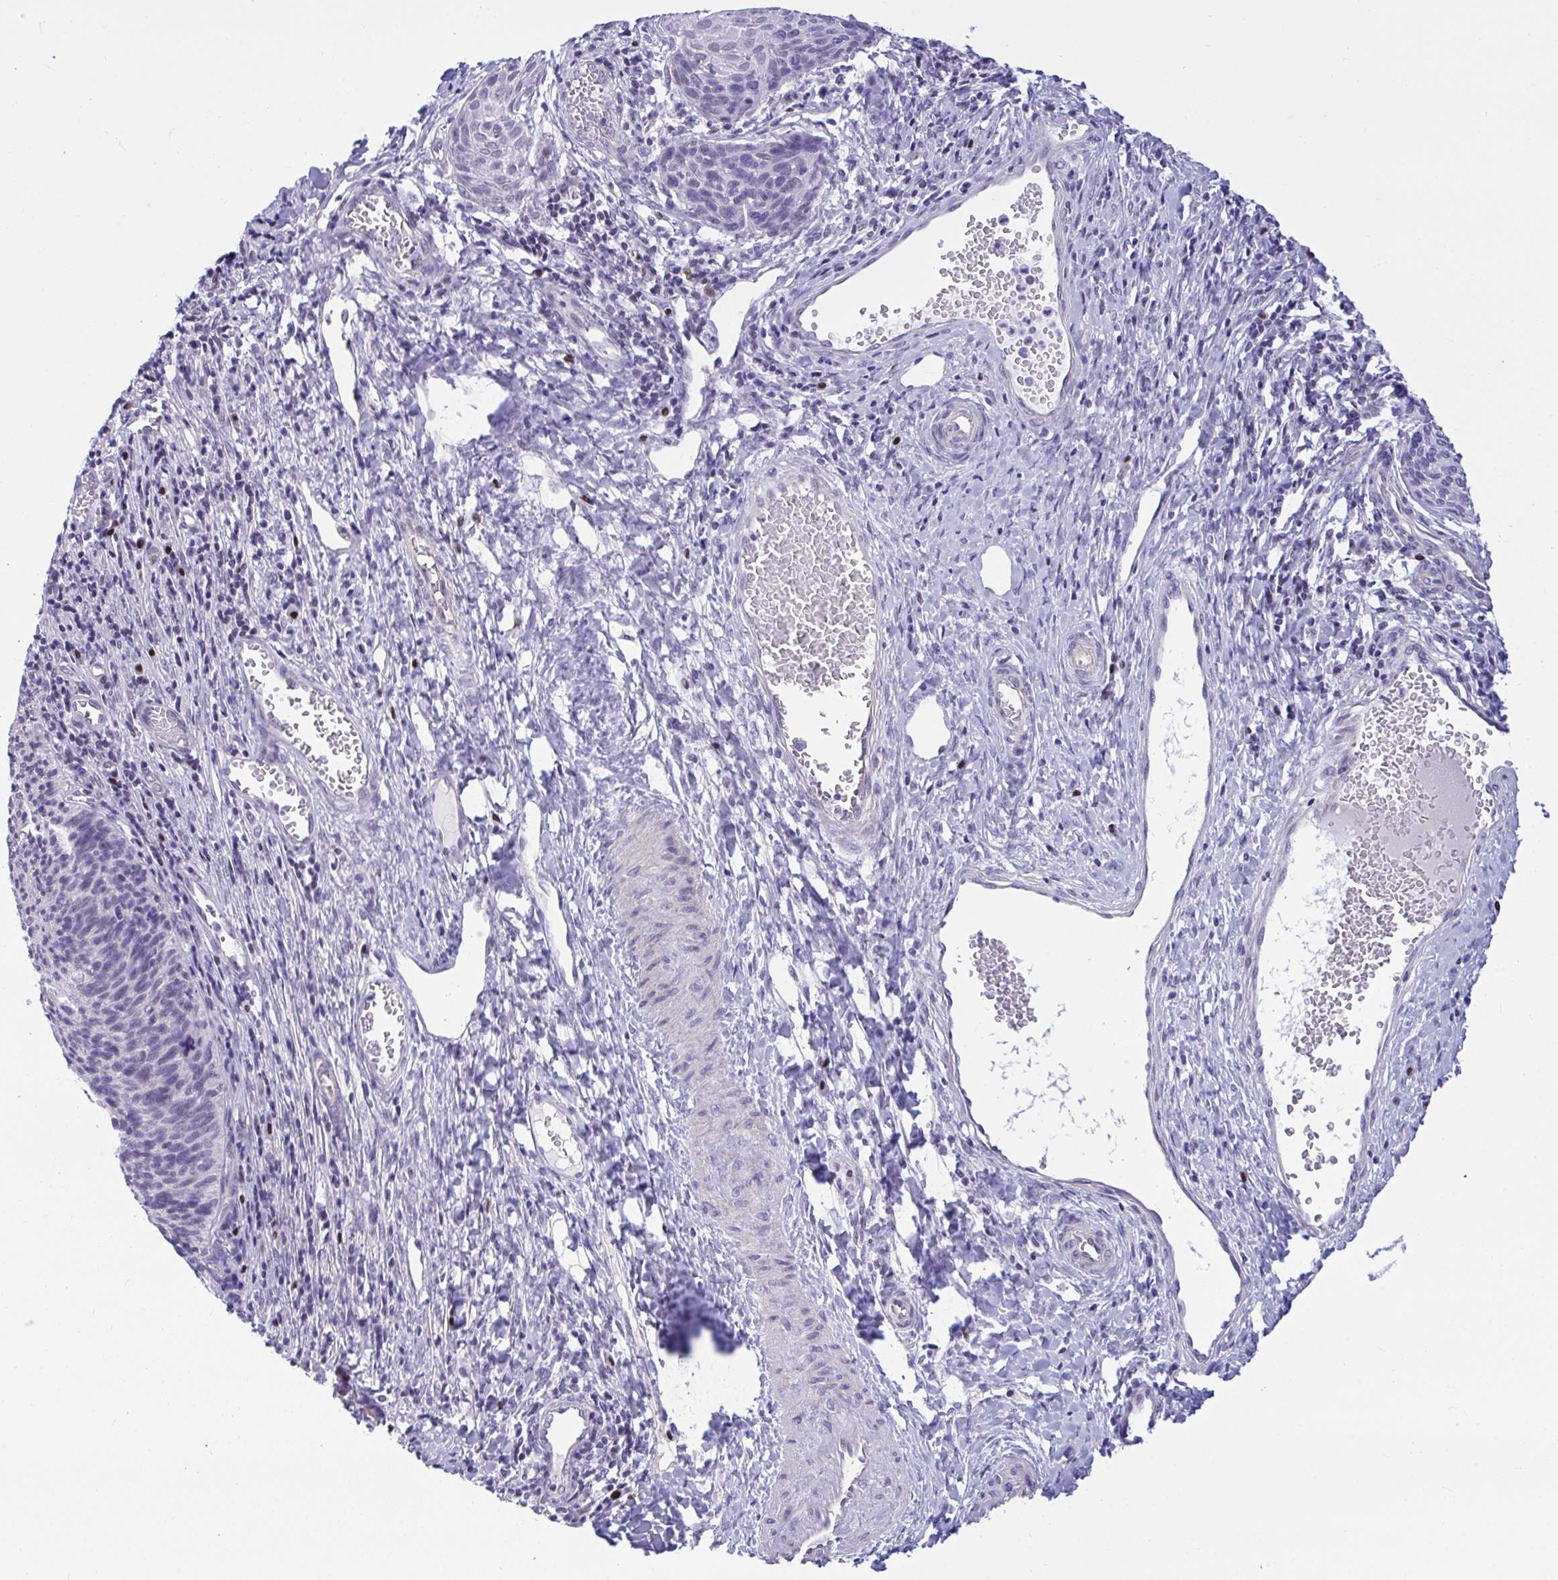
{"staining": {"intensity": "negative", "quantity": "none", "location": "none"}, "tissue": "cervical cancer", "cell_type": "Tumor cells", "image_type": "cancer", "snomed": [{"axis": "morphology", "description": "Squamous cell carcinoma, NOS"}, {"axis": "topography", "description": "Cervix"}], "caption": "This is an immunohistochemistry histopathology image of cervical cancer. There is no staining in tumor cells.", "gene": "SLC25A51", "patient": {"sex": "female", "age": 49}}